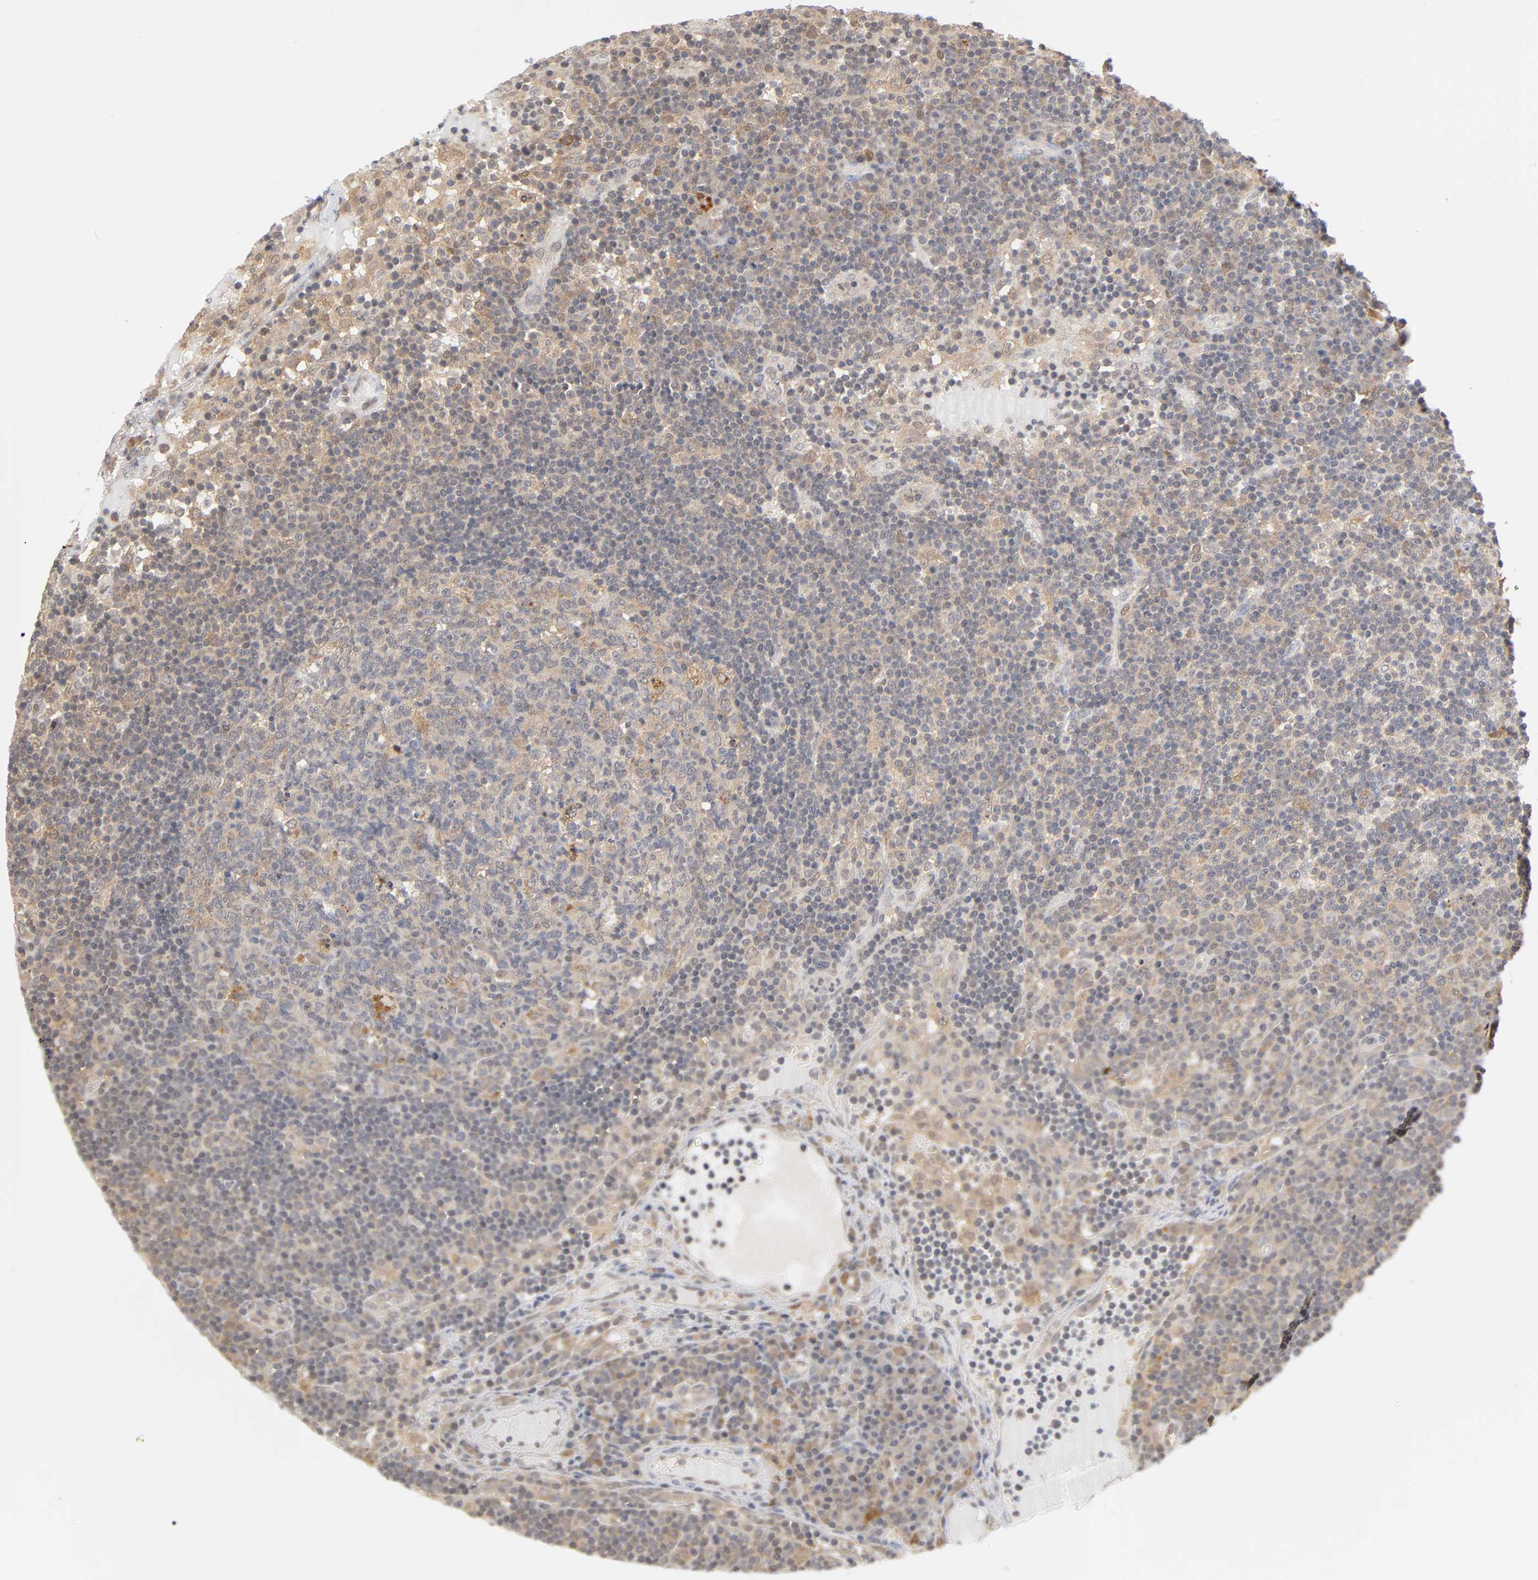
{"staining": {"intensity": "moderate", "quantity": ">75%", "location": "cytoplasmic/membranous"}, "tissue": "lymph node", "cell_type": "Germinal center cells", "image_type": "normal", "snomed": [{"axis": "morphology", "description": "Normal tissue, NOS"}, {"axis": "morphology", "description": "Squamous cell carcinoma, metastatic, NOS"}, {"axis": "topography", "description": "Lymph node"}], "caption": "A brown stain labels moderate cytoplasmic/membranous positivity of a protein in germinal center cells of normal lymph node. (Brightfield microscopy of DAB IHC at high magnification).", "gene": "DFFB", "patient": {"sex": "female", "age": 53}}